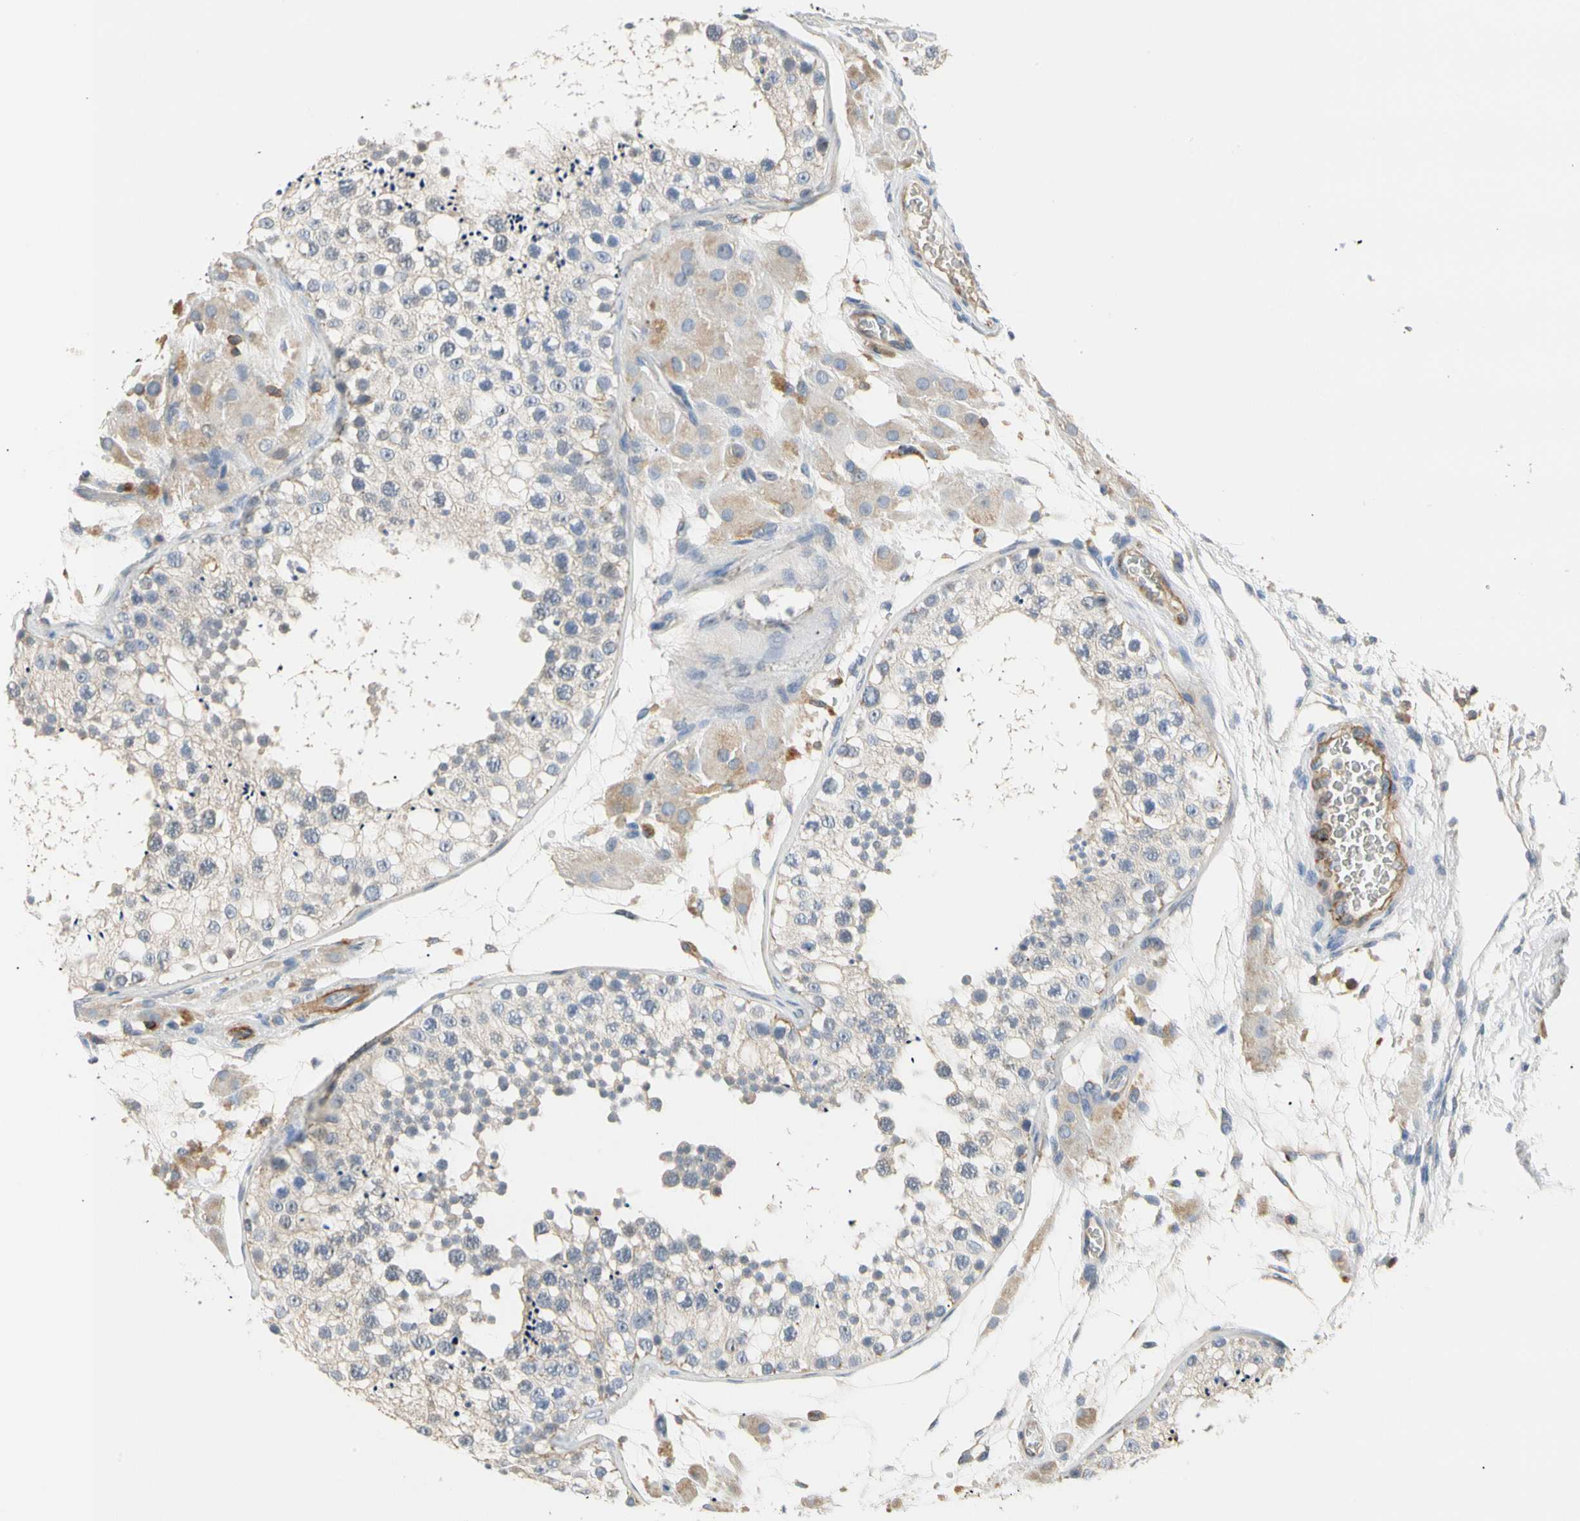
{"staining": {"intensity": "weak", "quantity": "<25%", "location": "cytoplasmic/membranous"}, "tissue": "testis", "cell_type": "Cells in seminiferous ducts", "image_type": "normal", "snomed": [{"axis": "morphology", "description": "Normal tissue, NOS"}, {"axis": "topography", "description": "Testis"}], "caption": "This image is of normal testis stained with immunohistochemistry to label a protein in brown with the nuclei are counter-stained blue. There is no expression in cells in seminiferous ducts. (Brightfield microscopy of DAB IHC at high magnification).", "gene": "TNFRSF18", "patient": {"sex": "male", "age": 26}}